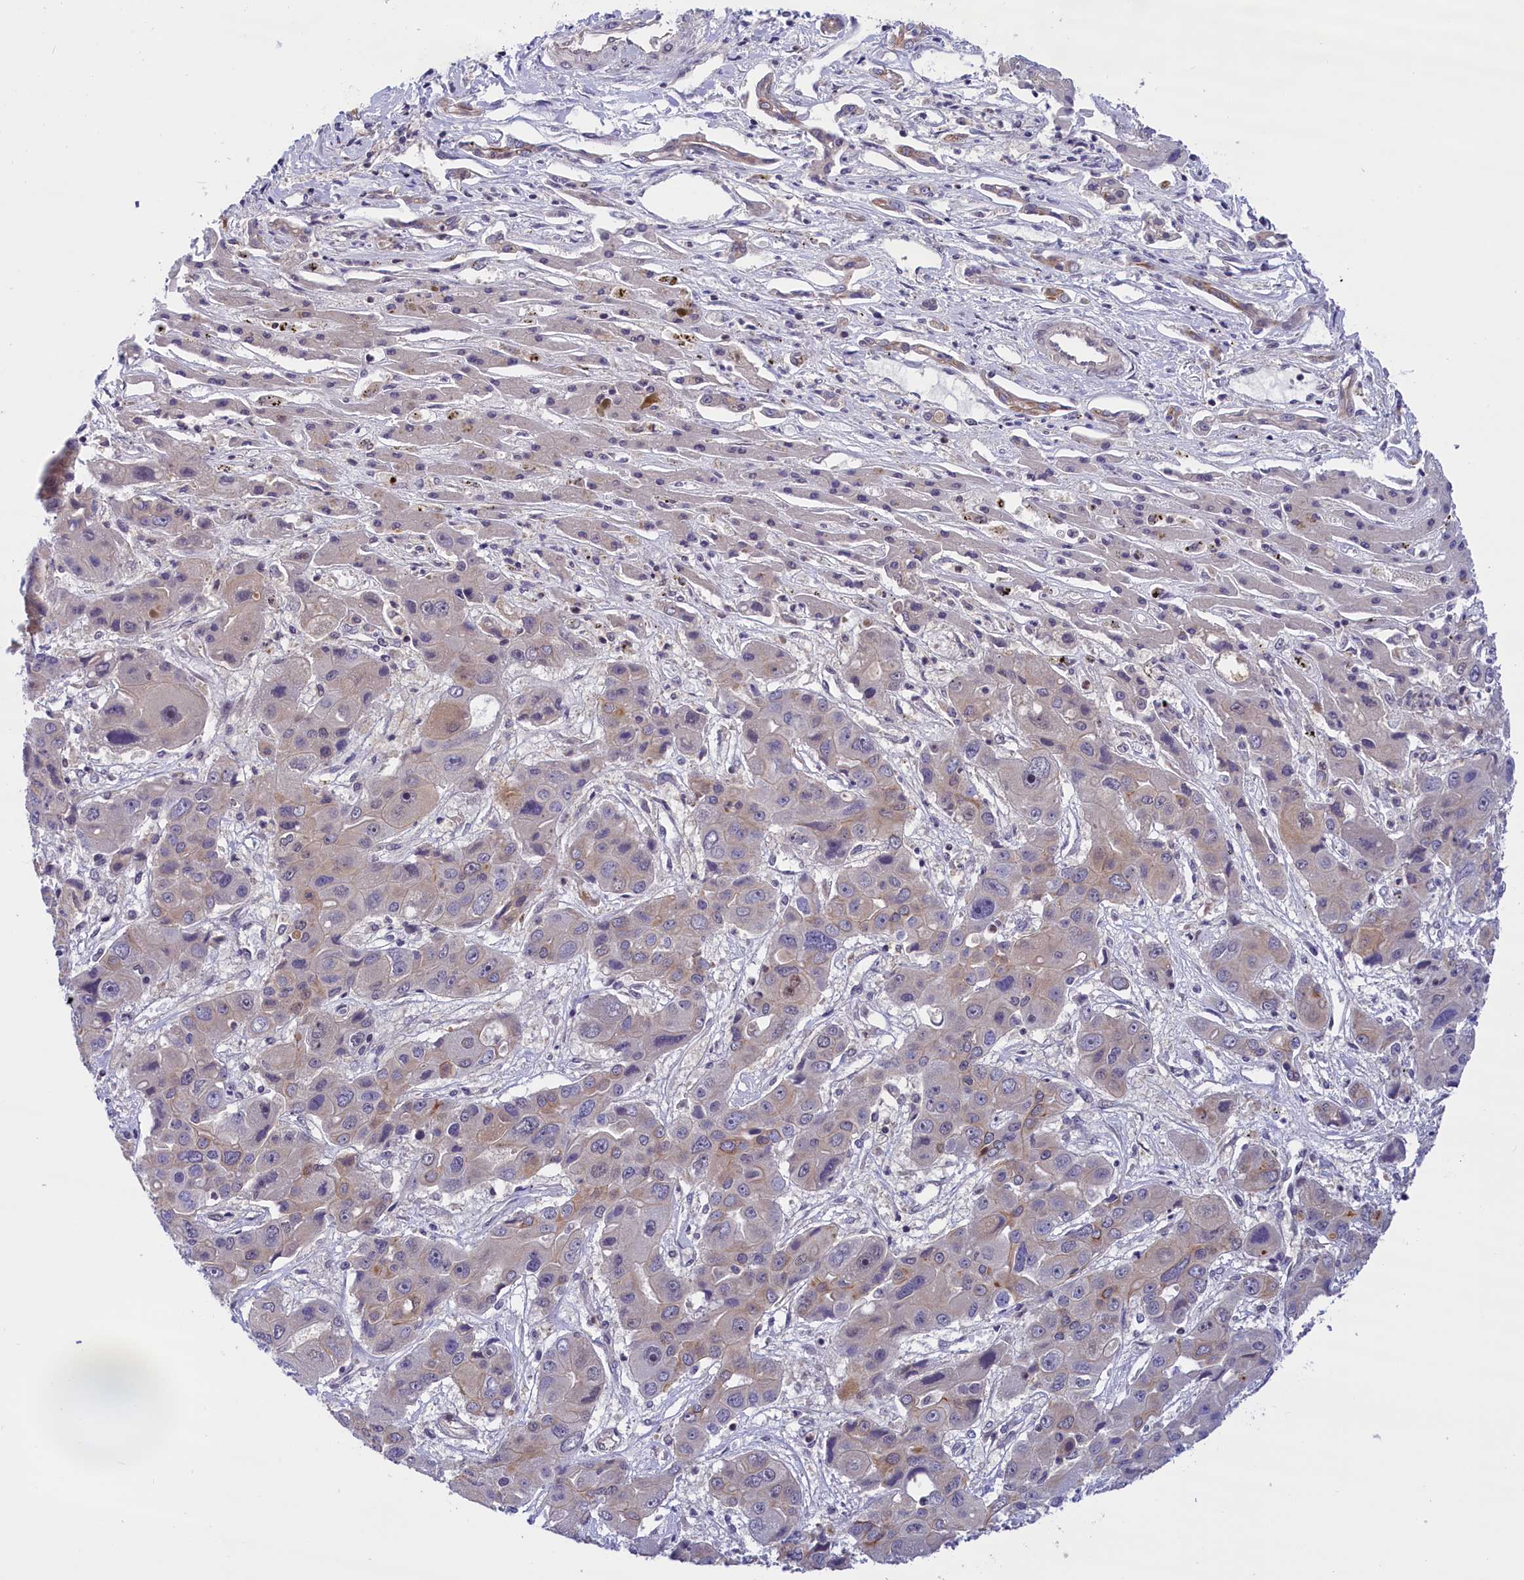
{"staining": {"intensity": "weak", "quantity": "<25%", "location": "cytoplasmic/membranous"}, "tissue": "liver cancer", "cell_type": "Tumor cells", "image_type": "cancer", "snomed": [{"axis": "morphology", "description": "Cholangiocarcinoma"}, {"axis": "topography", "description": "Liver"}], "caption": "Immunohistochemistry (IHC) photomicrograph of neoplastic tissue: human cholangiocarcinoma (liver) stained with DAB (3,3'-diaminobenzidine) demonstrates no significant protein expression in tumor cells. The staining is performed using DAB (3,3'-diaminobenzidine) brown chromogen with nuclei counter-stained in using hematoxylin.", "gene": "TBCB", "patient": {"sex": "male", "age": 67}}